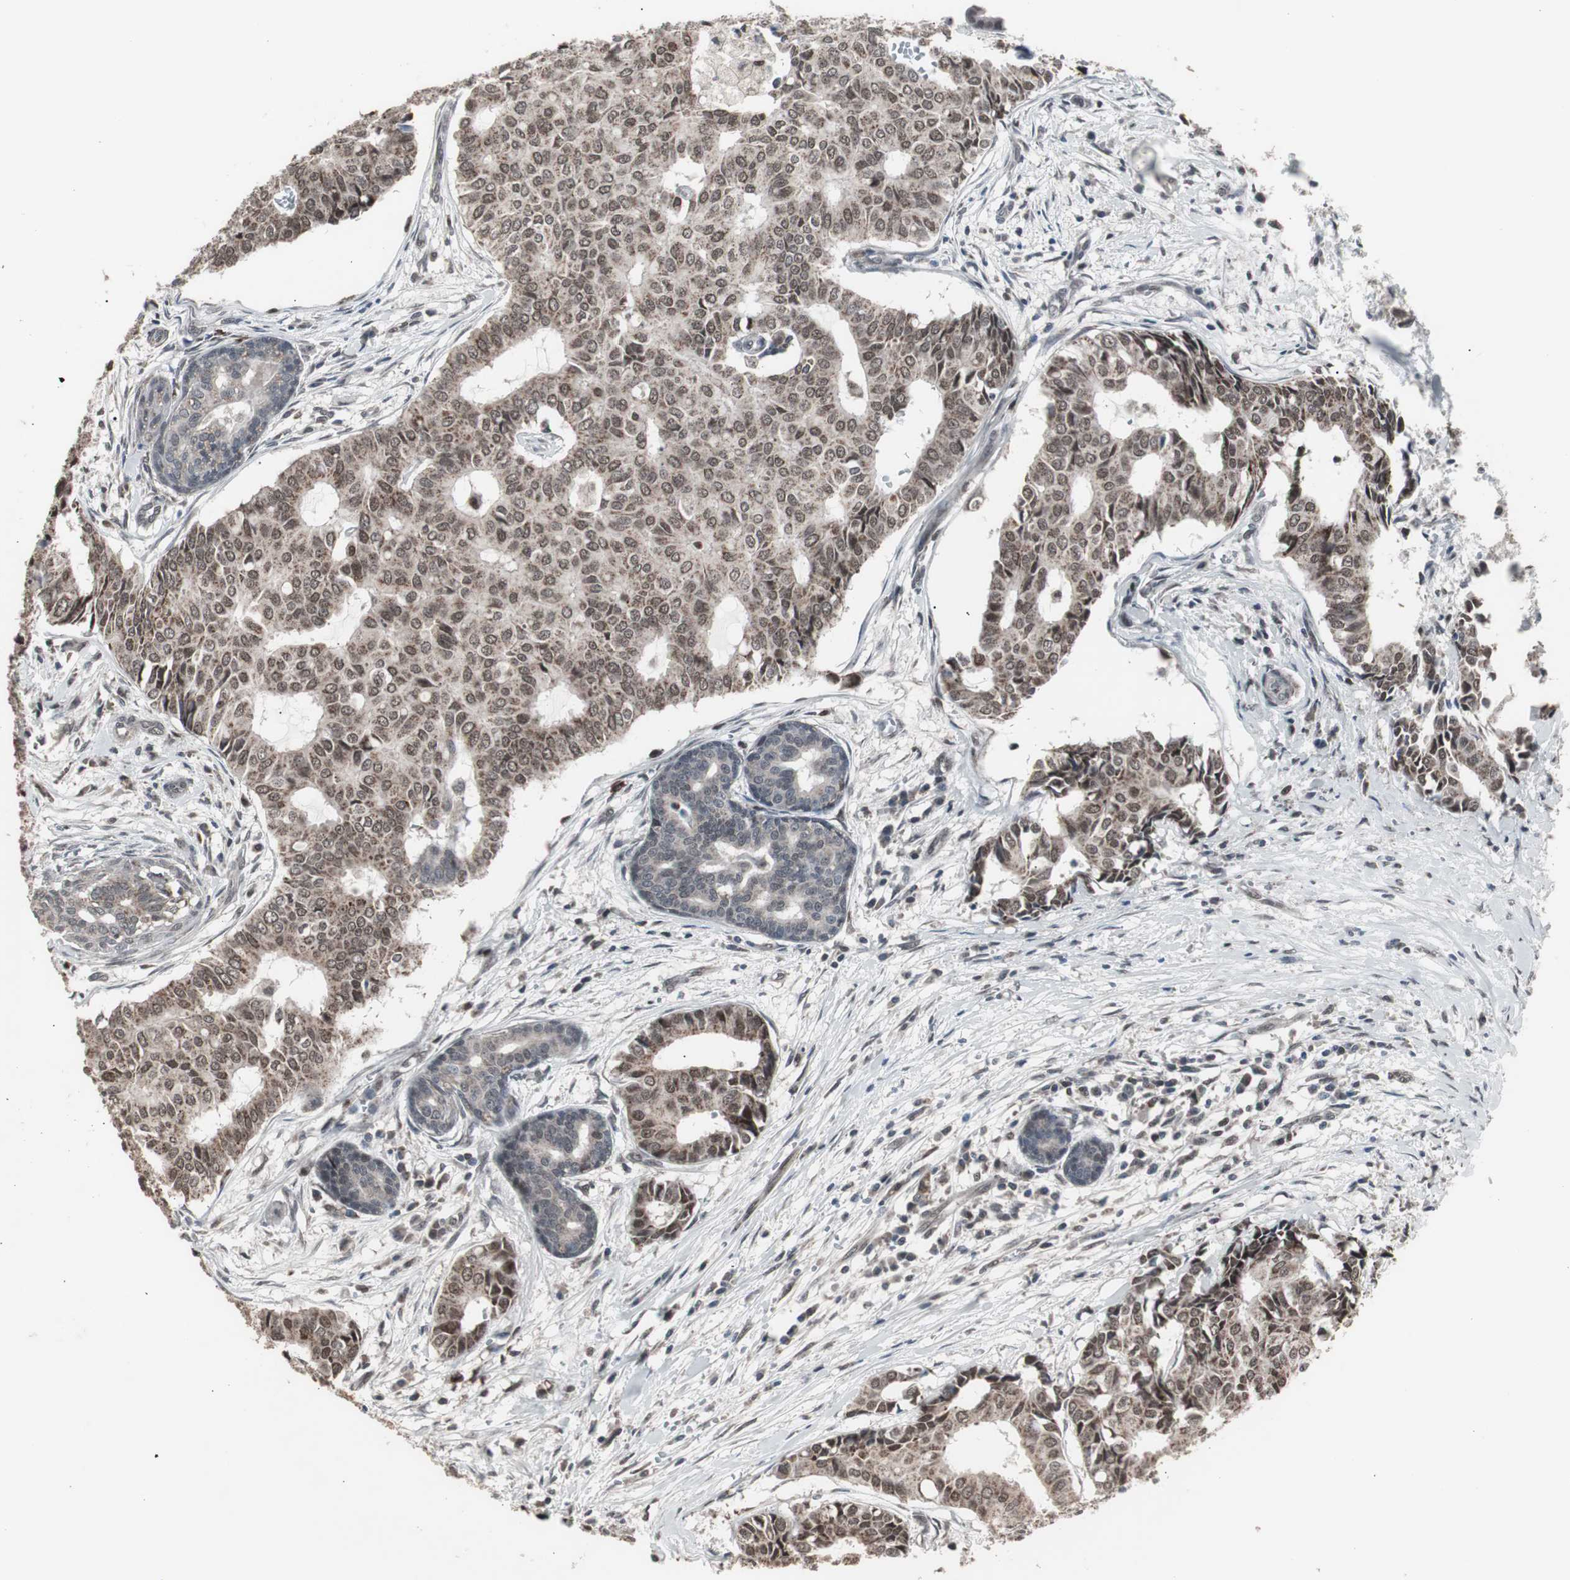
{"staining": {"intensity": "moderate", "quantity": ">75%", "location": "cytoplasmic/membranous,nuclear"}, "tissue": "head and neck cancer", "cell_type": "Tumor cells", "image_type": "cancer", "snomed": [{"axis": "morphology", "description": "Adenocarcinoma, NOS"}, {"axis": "topography", "description": "Salivary gland"}, {"axis": "topography", "description": "Head-Neck"}], "caption": "DAB (3,3'-diaminobenzidine) immunohistochemical staining of head and neck cancer demonstrates moderate cytoplasmic/membranous and nuclear protein expression in approximately >75% of tumor cells. (brown staining indicates protein expression, while blue staining denotes nuclei).", "gene": "RXRA", "patient": {"sex": "female", "age": 59}}